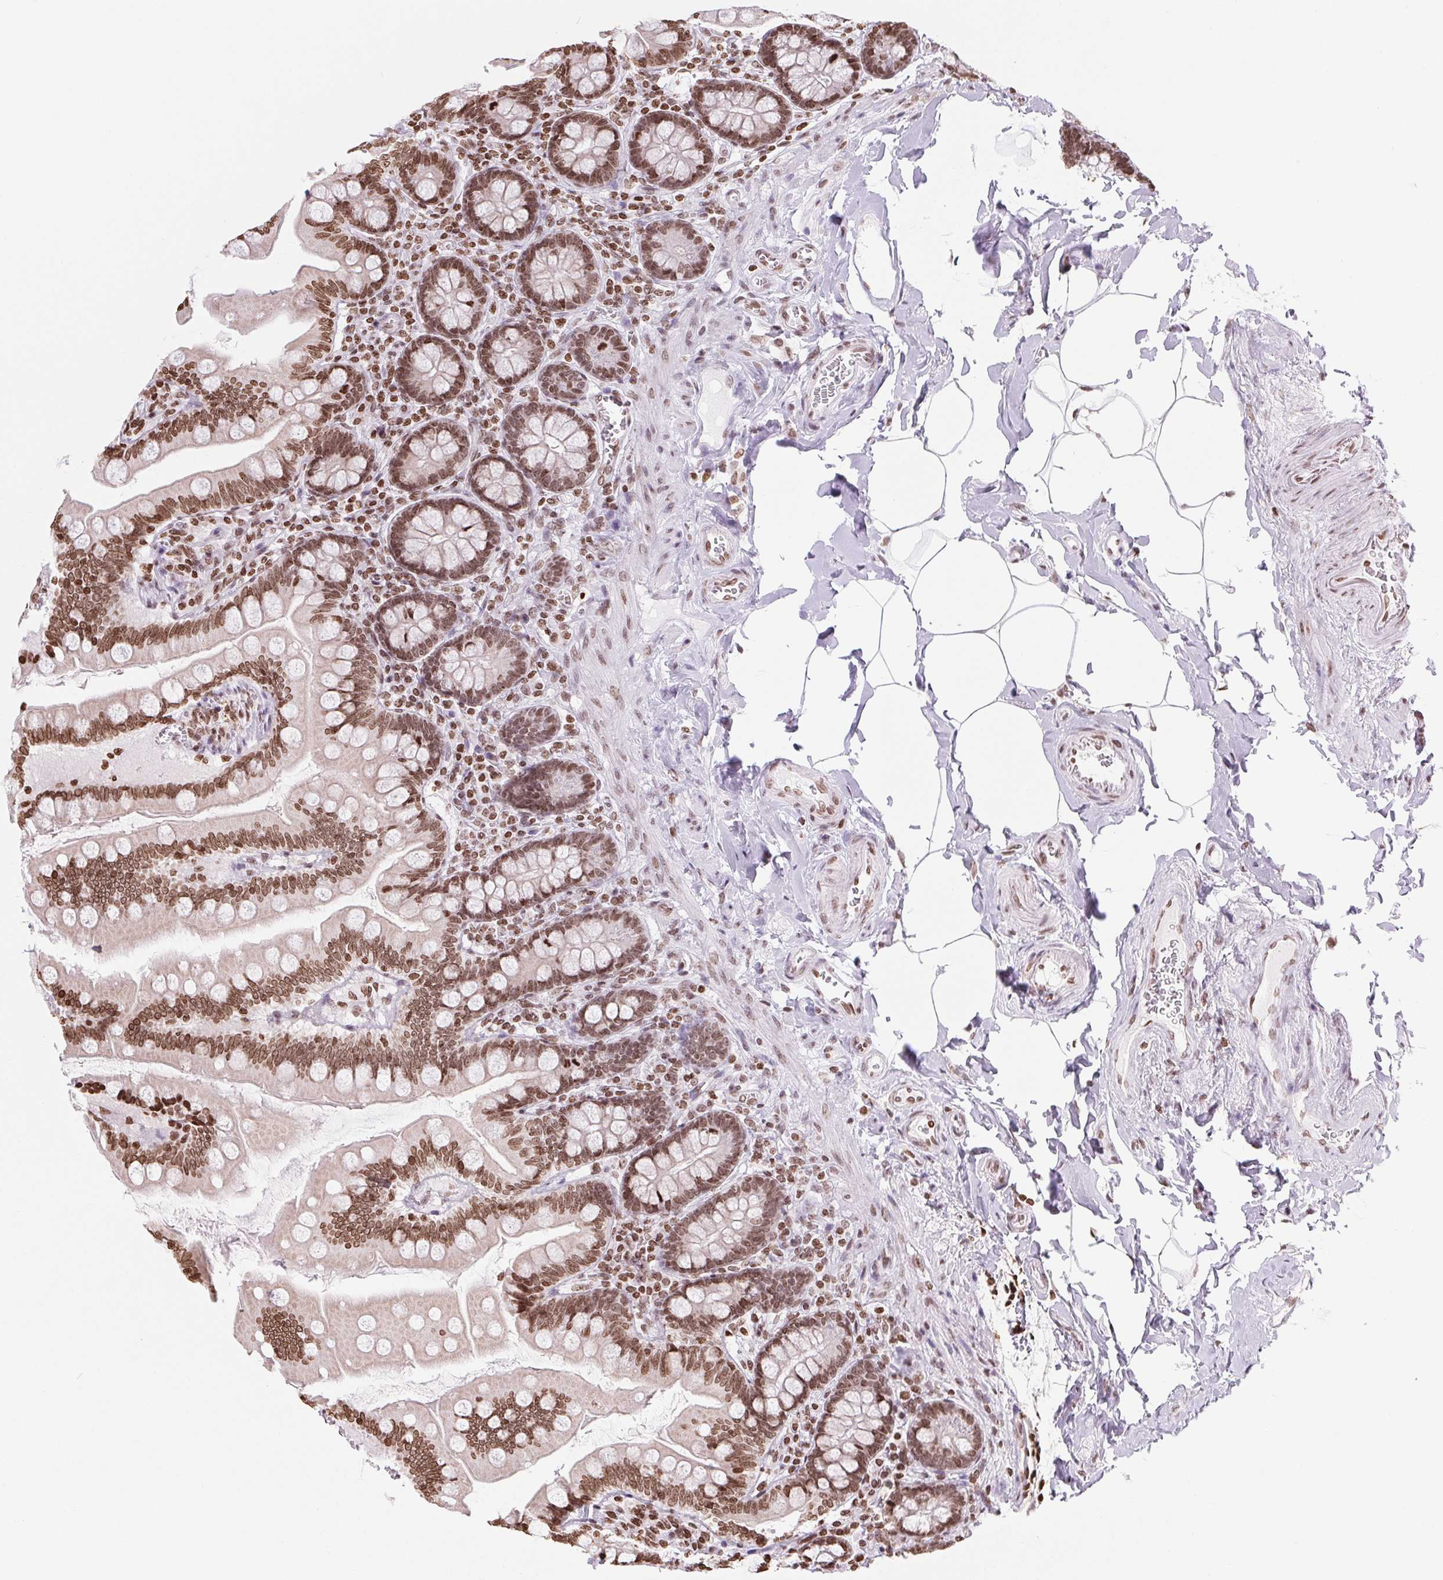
{"staining": {"intensity": "moderate", "quantity": ">75%", "location": "nuclear"}, "tissue": "small intestine", "cell_type": "Glandular cells", "image_type": "normal", "snomed": [{"axis": "morphology", "description": "Normal tissue, NOS"}, {"axis": "topography", "description": "Small intestine"}], "caption": "This micrograph demonstrates IHC staining of unremarkable human small intestine, with medium moderate nuclear staining in approximately >75% of glandular cells.", "gene": "SMIM12", "patient": {"sex": "female", "age": 56}}